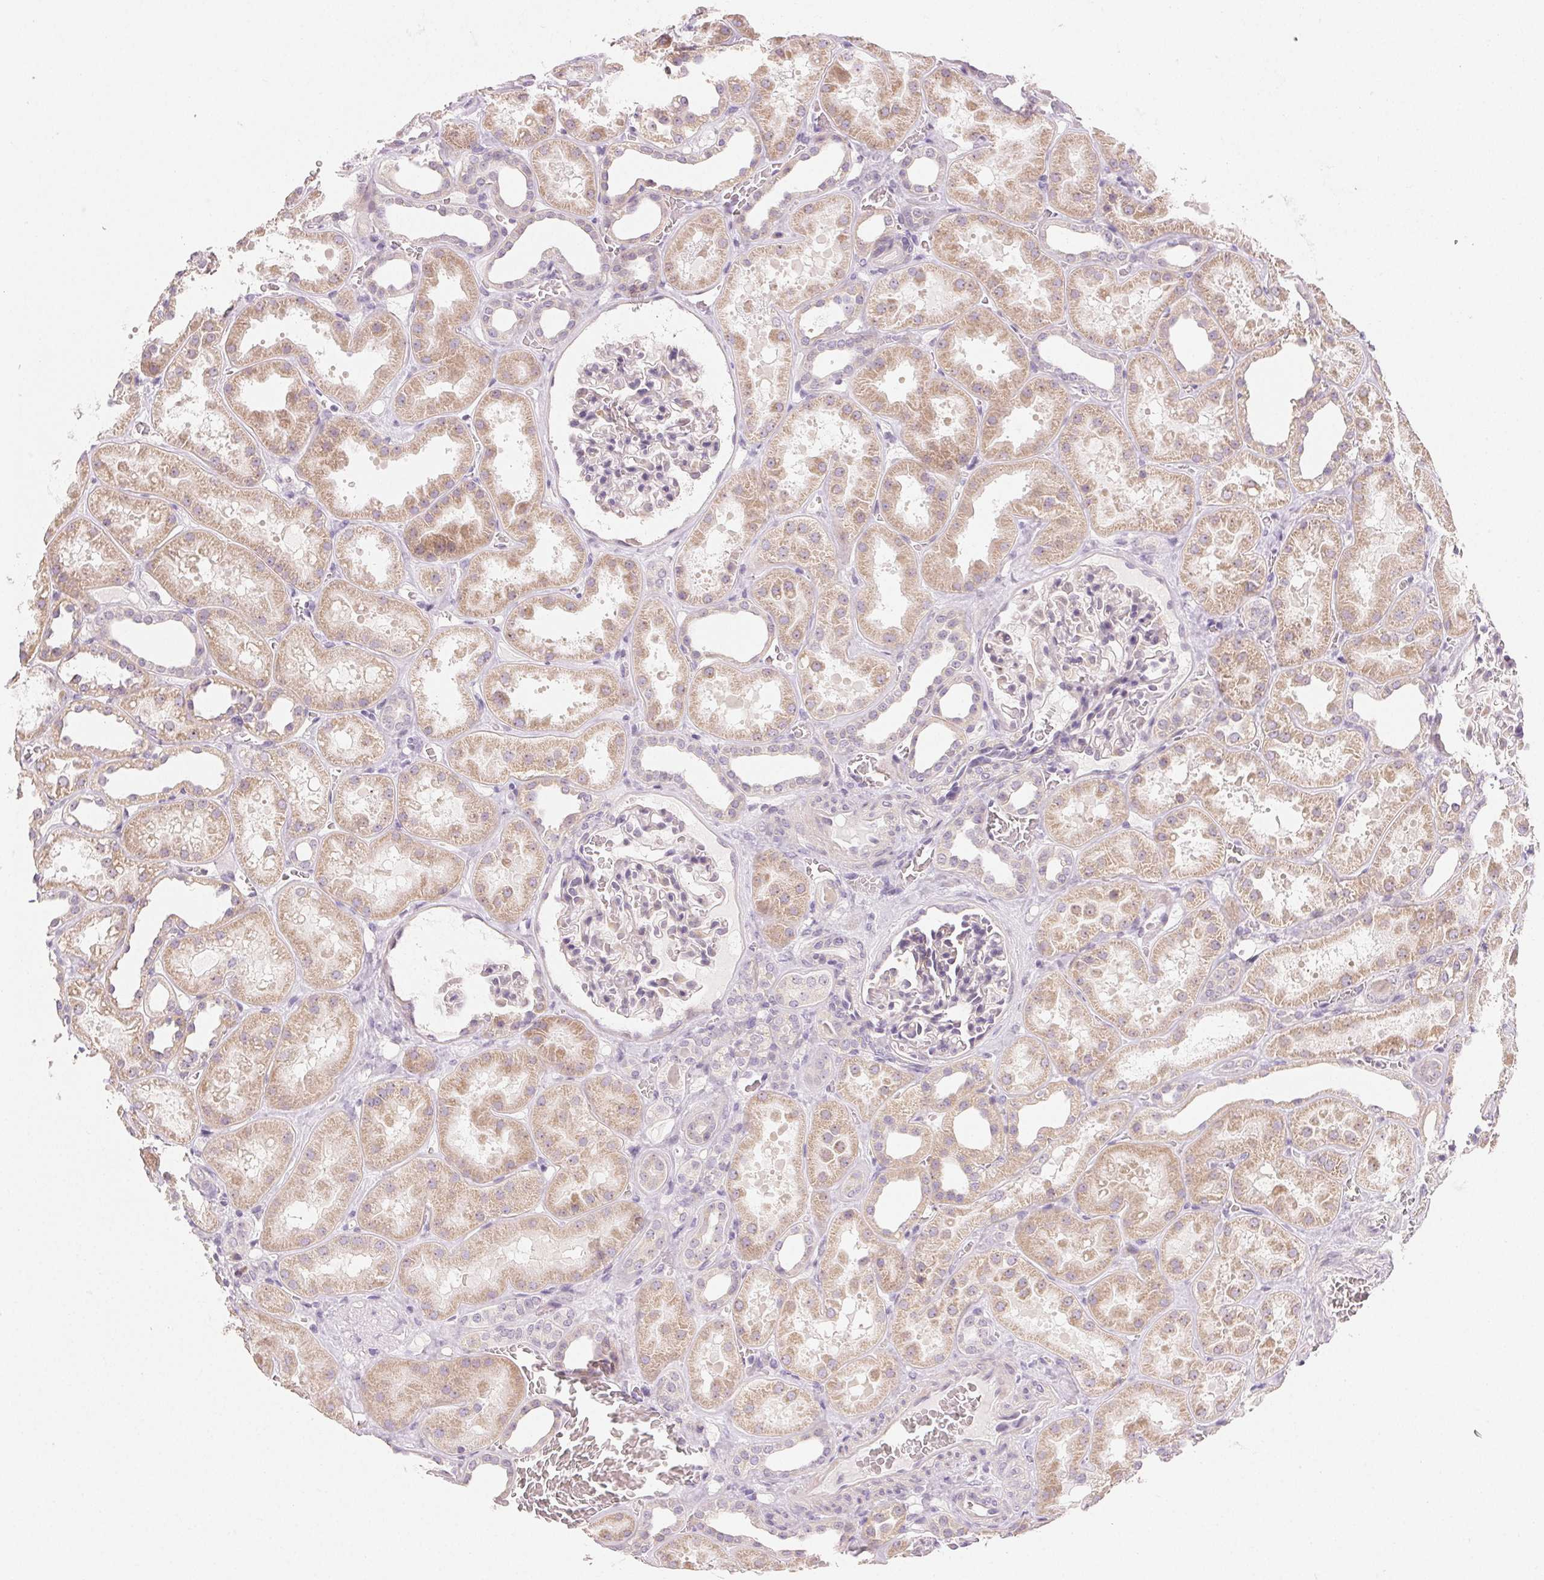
{"staining": {"intensity": "weak", "quantity": "<25%", "location": "cytoplasmic/membranous"}, "tissue": "kidney", "cell_type": "Cells in glomeruli", "image_type": "normal", "snomed": [{"axis": "morphology", "description": "Normal tissue, NOS"}, {"axis": "topography", "description": "Kidney"}], "caption": "IHC of normal human kidney demonstrates no positivity in cells in glomeruli. (DAB IHC, high magnification).", "gene": "MYBL1", "patient": {"sex": "female", "age": 41}}